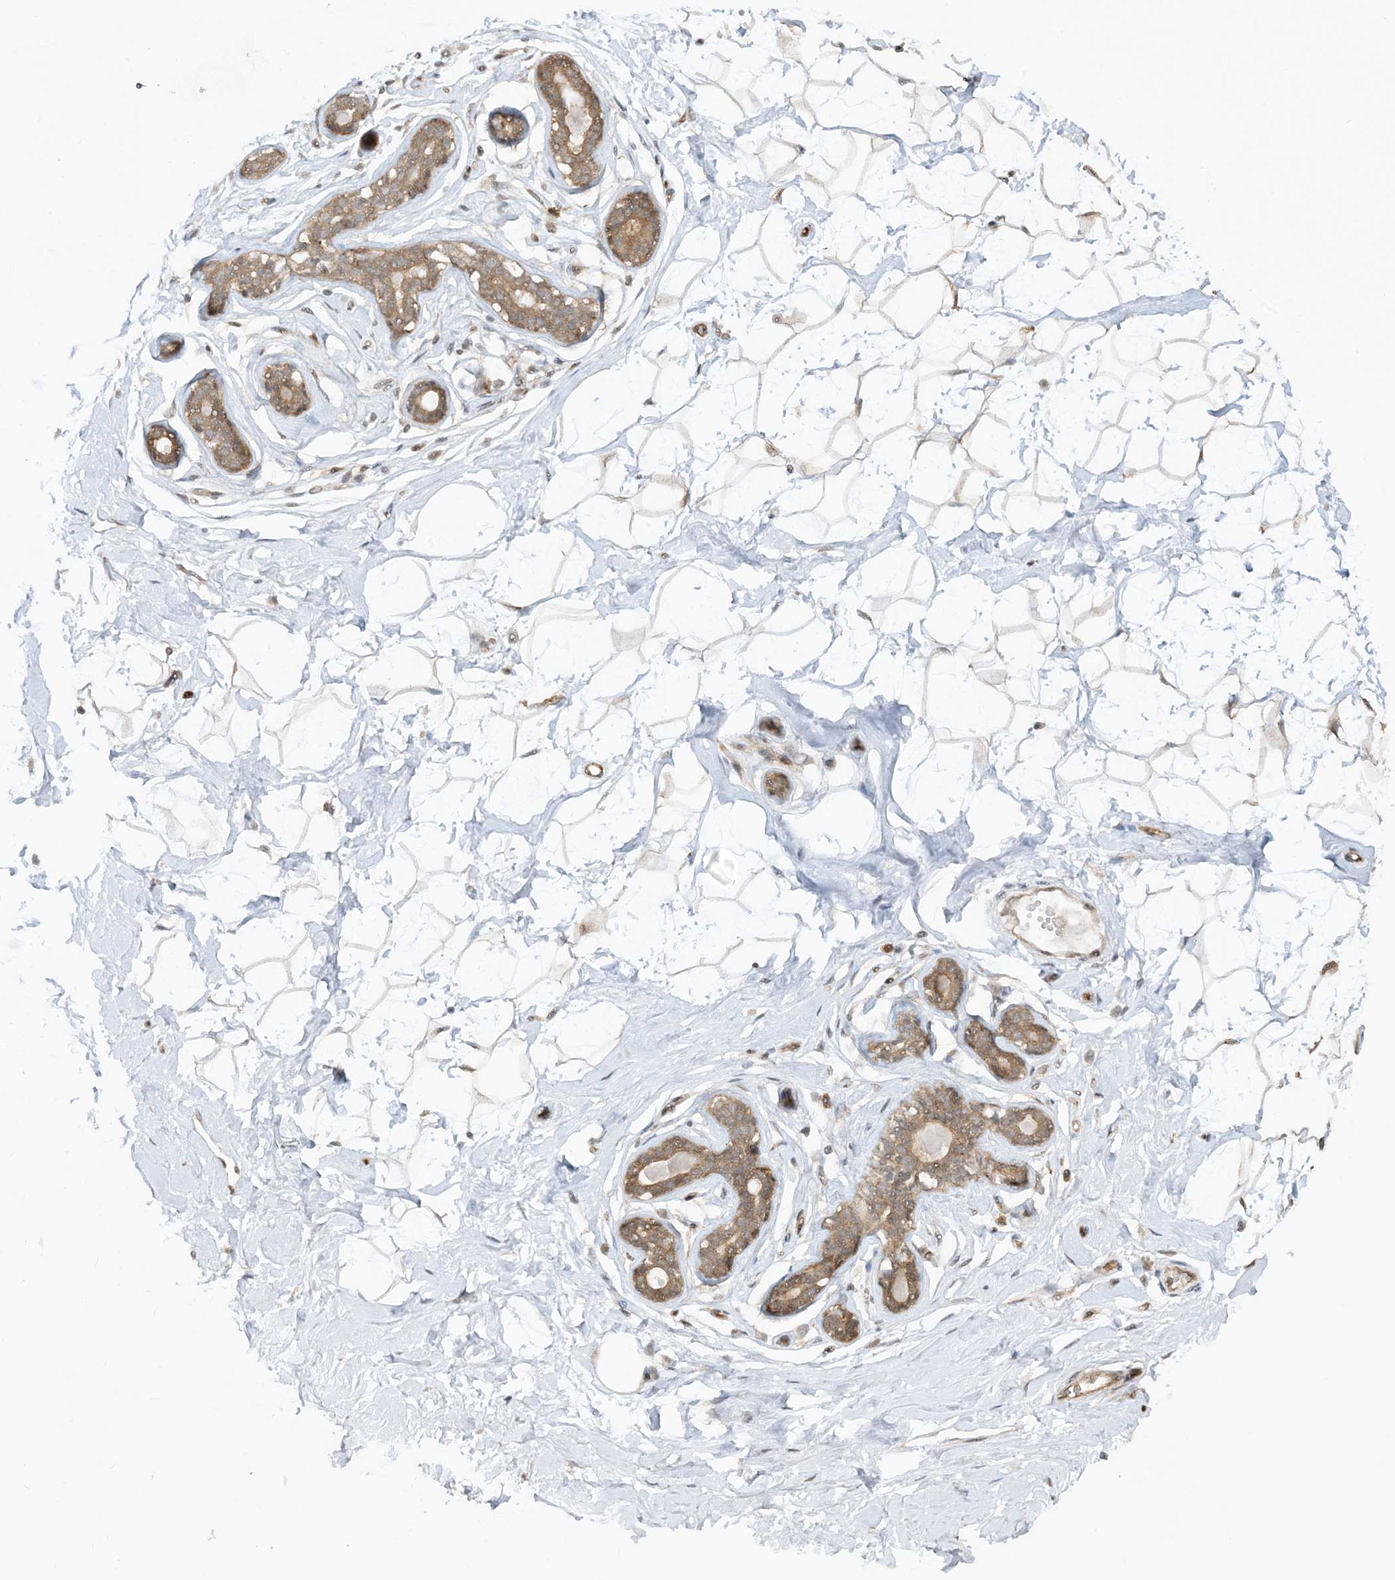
{"staining": {"intensity": "moderate", "quantity": "<25%", "location": "cytoplasmic/membranous"}, "tissue": "breast", "cell_type": "Adipocytes", "image_type": "normal", "snomed": [{"axis": "morphology", "description": "Normal tissue, NOS"}, {"axis": "morphology", "description": "Adenoma, NOS"}, {"axis": "topography", "description": "Breast"}], "caption": "Breast stained with immunohistochemistry exhibits moderate cytoplasmic/membranous staining in approximately <25% of adipocytes.", "gene": "CERT1", "patient": {"sex": "female", "age": 23}}